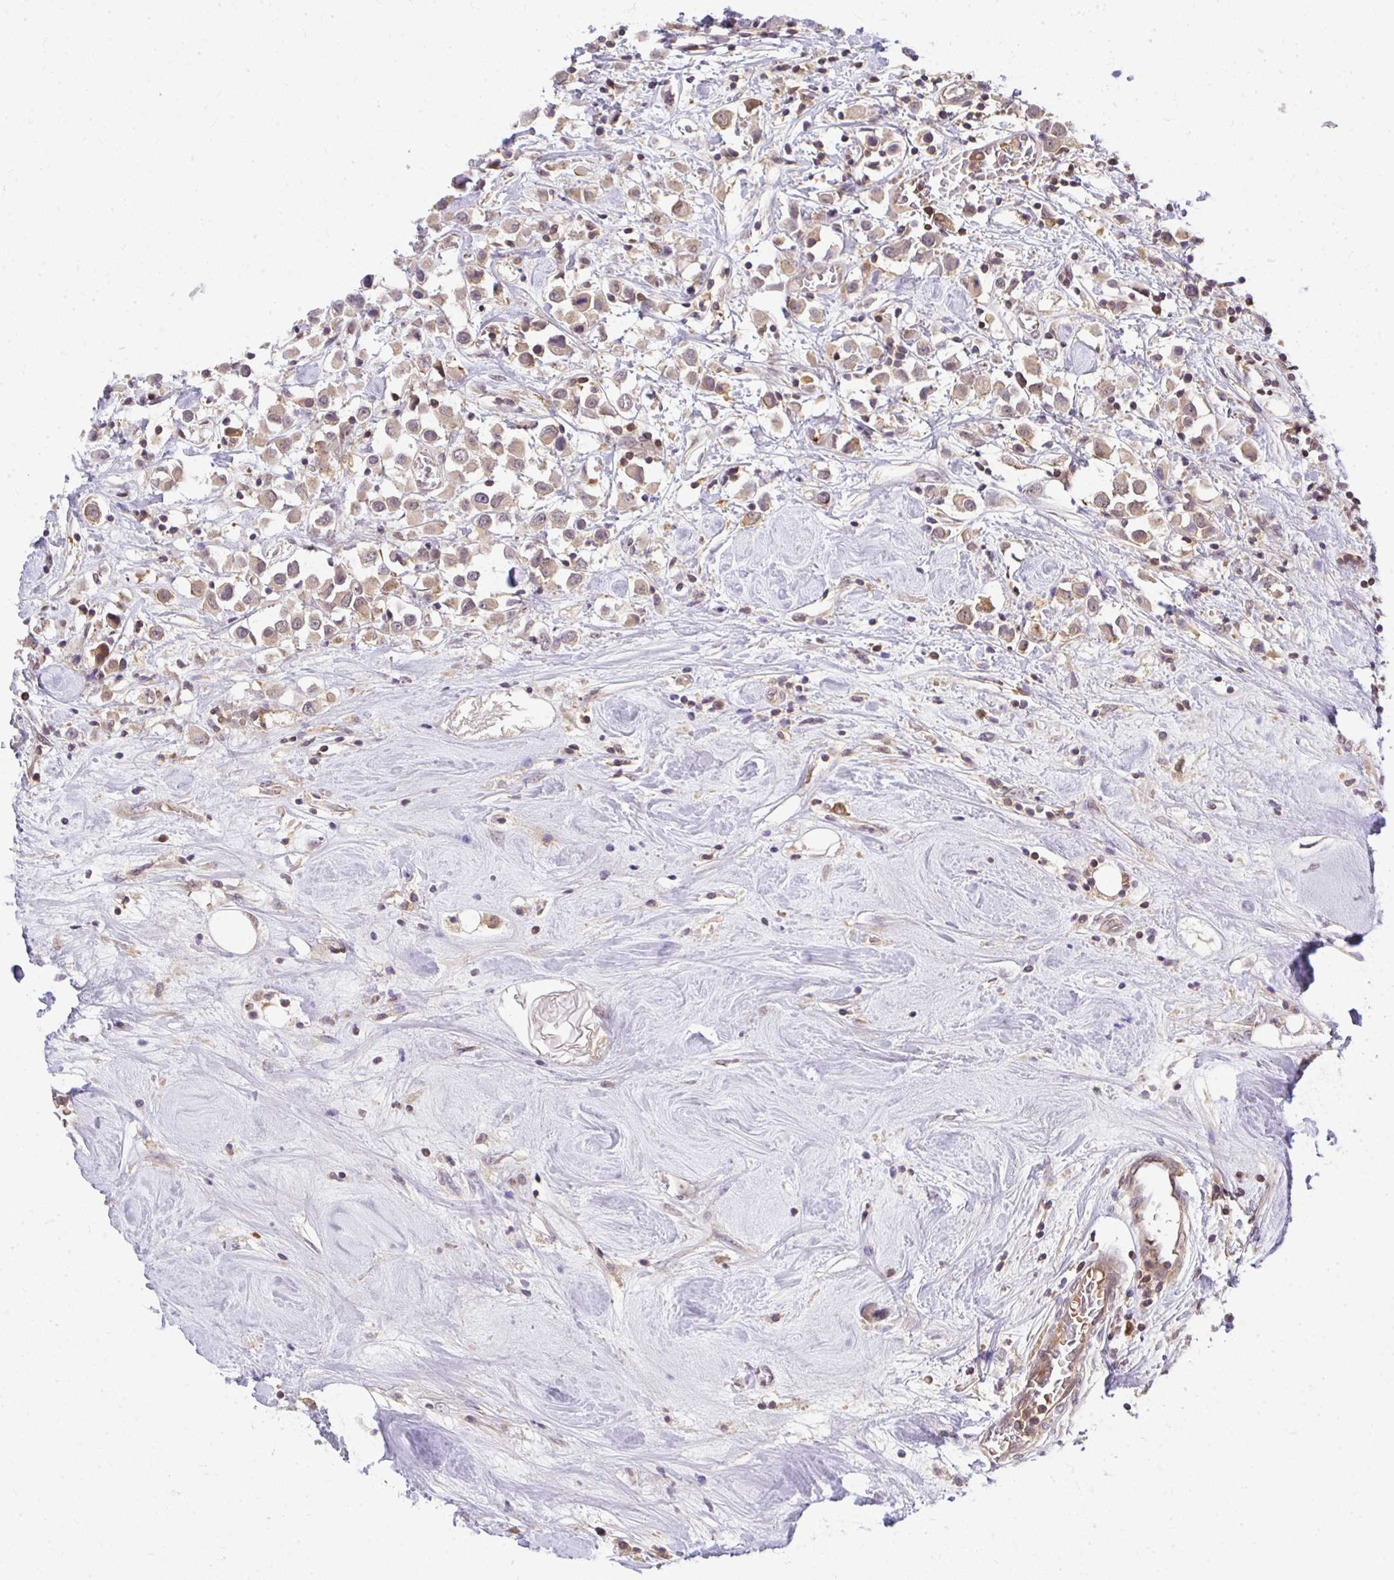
{"staining": {"intensity": "weak", "quantity": ">75%", "location": "cytoplasmic/membranous"}, "tissue": "breast cancer", "cell_type": "Tumor cells", "image_type": "cancer", "snomed": [{"axis": "morphology", "description": "Duct carcinoma"}, {"axis": "topography", "description": "Breast"}], "caption": "This image reveals invasive ductal carcinoma (breast) stained with IHC to label a protein in brown. The cytoplasmic/membranous of tumor cells show weak positivity for the protein. Nuclei are counter-stained blue.", "gene": "HDHD2", "patient": {"sex": "female", "age": 61}}